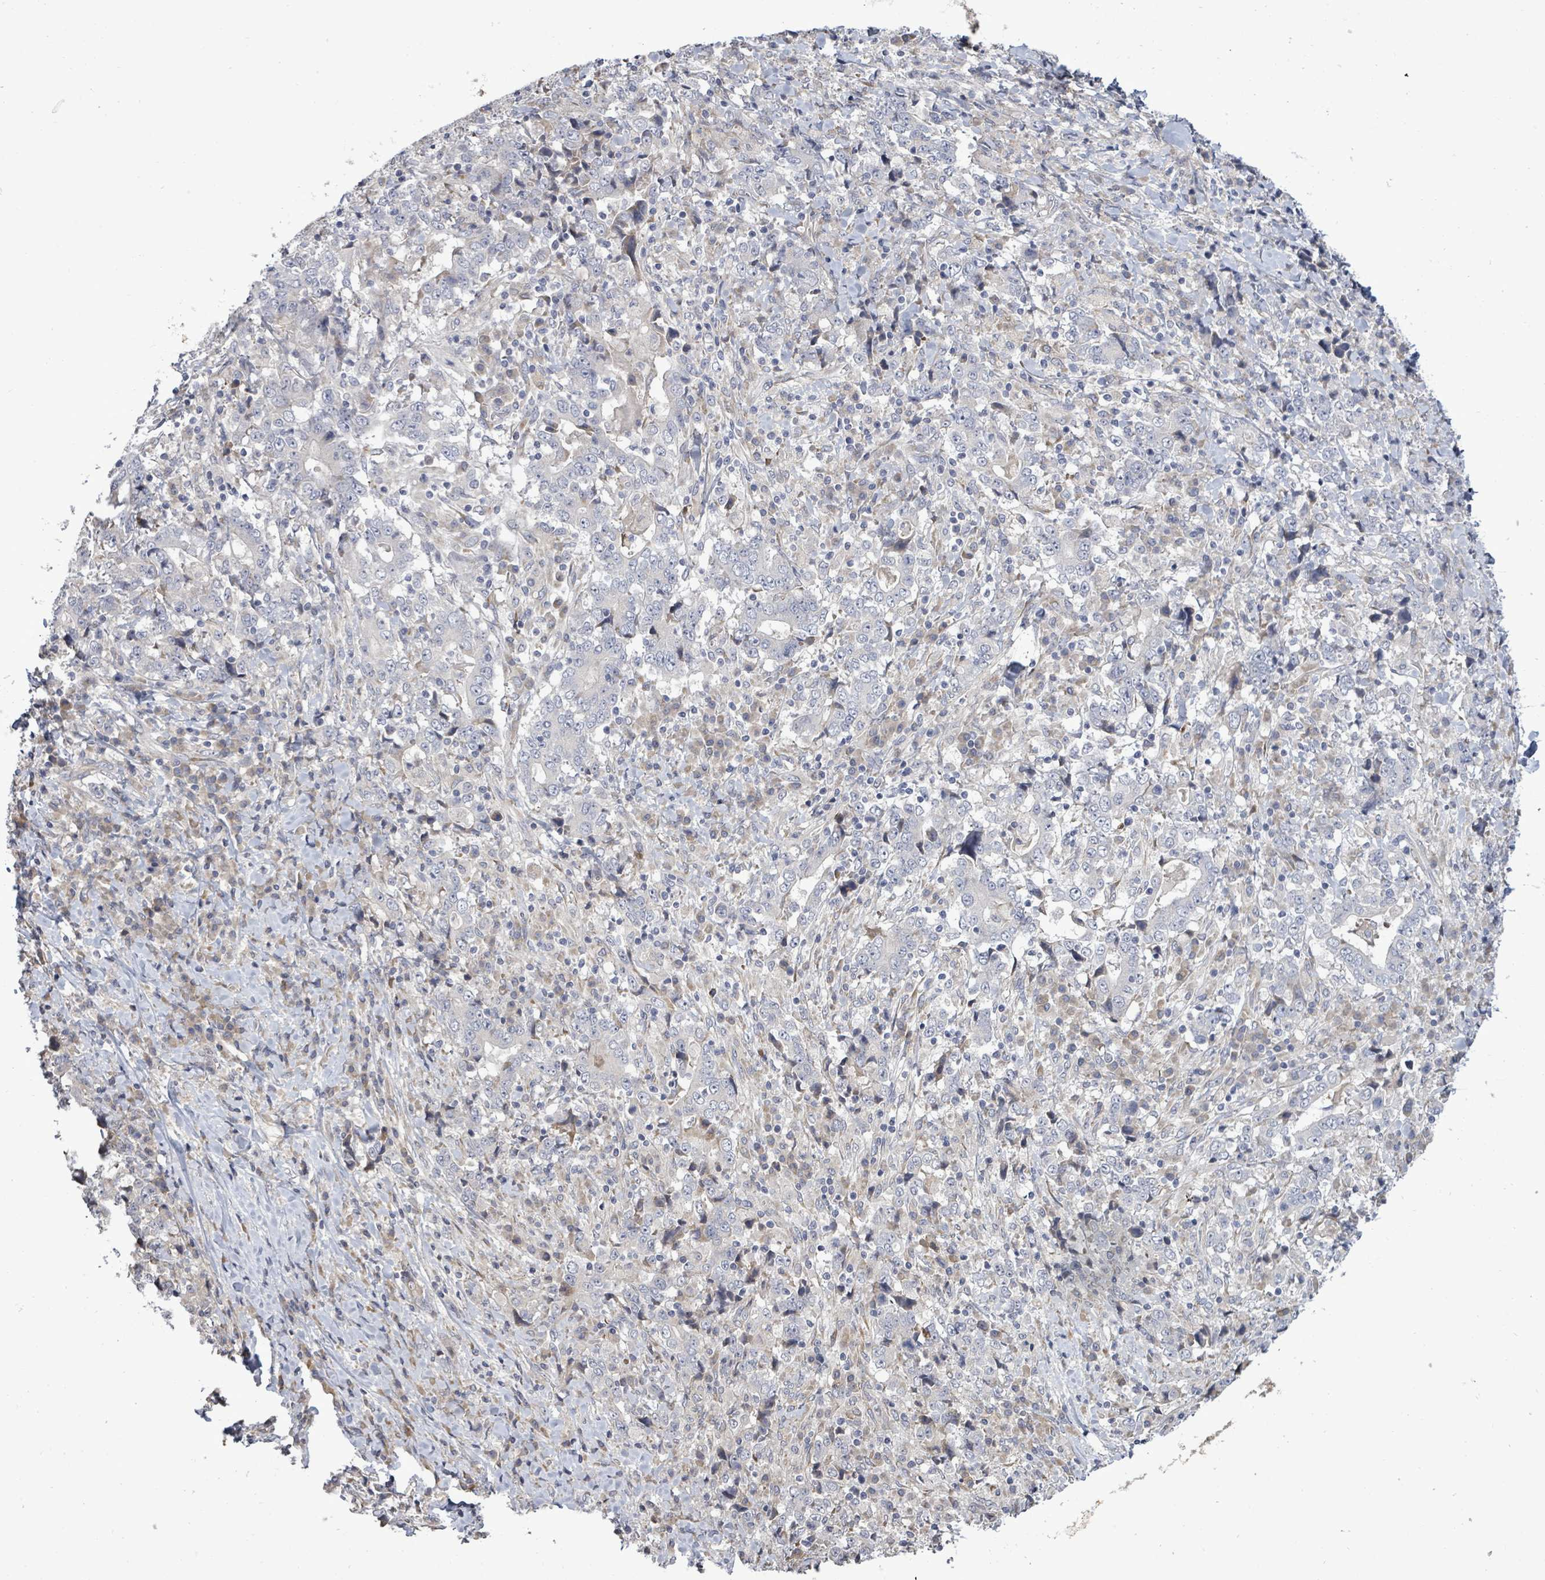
{"staining": {"intensity": "negative", "quantity": "none", "location": "none"}, "tissue": "stomach cancer", "cell_type": "Tumor cells", "image_type": "cancer", "snomed": [{"axis": "morphology", "description": "Normal tissue, NOS"}, {"axis": "morphology", "description": "Adenocarcinoma, NOS"}, {"axis": "topography", "description": "Stomach, upper"}, {"axis": "topography", "description": "Stomach"}], "caption": "This is an immunohistochemistry image of stomach adenocarcinoma. There is no positivity in tumor cells.", "gene": "POMGNT2", "patient": {"sex": "male", "age": 59}}